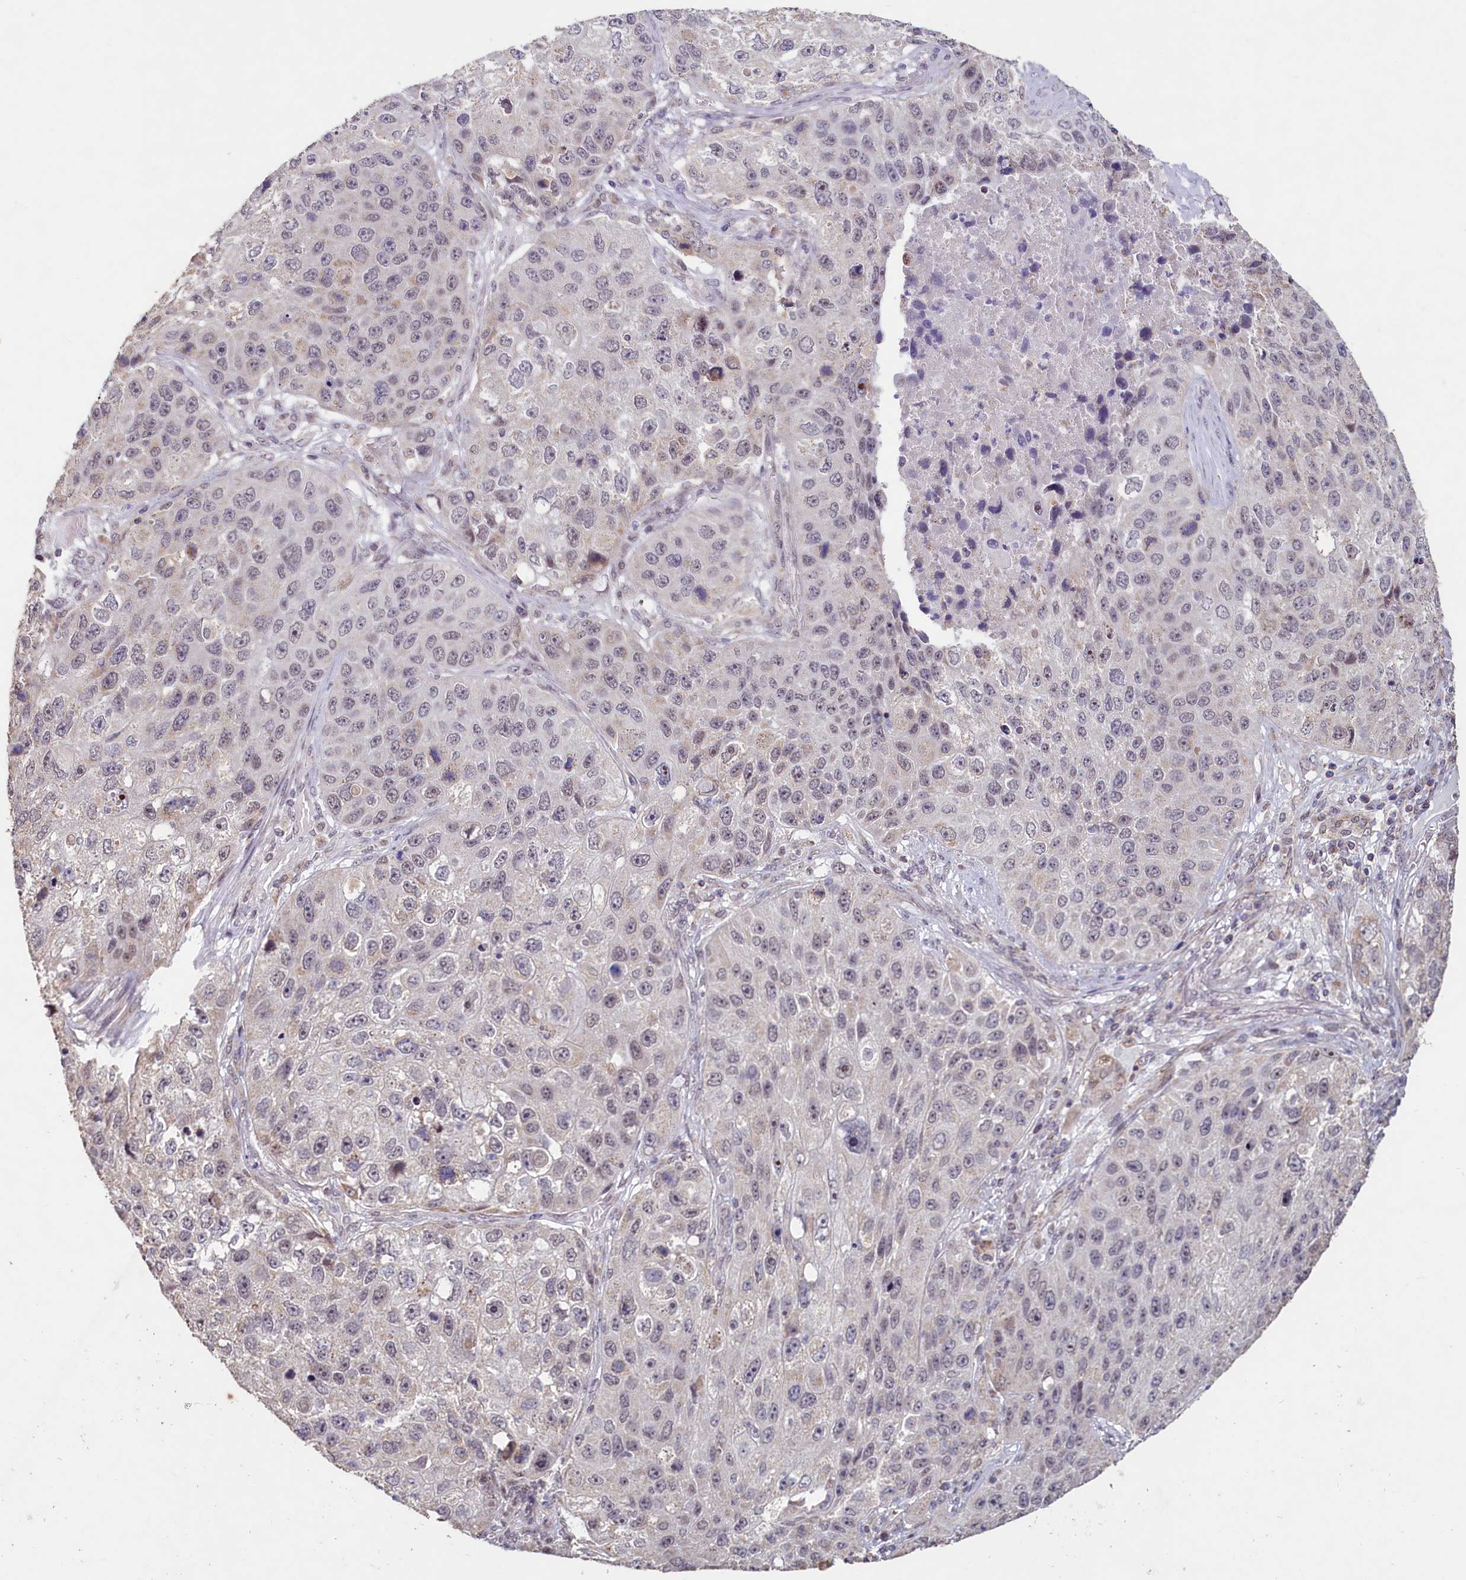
{"staining": {"intensity": "negative", "quantity": "none", "location": "none"}, "tissue": "lung cancer", "cell_type": "Tumor cells", "image_type": "cancer", "snomed": [{"axis": "morphology", "description": "Squamous cell carcinoma, NOS"}, {"axis": "topography", "description": "Lung"}], "caption": "Histopathology image shows no significant protein positivity in tumor cells of lung cancer (squamous cell carcinoma).", "gene": "PDE6D", "patient": {"sex": "male", "age": 61}}